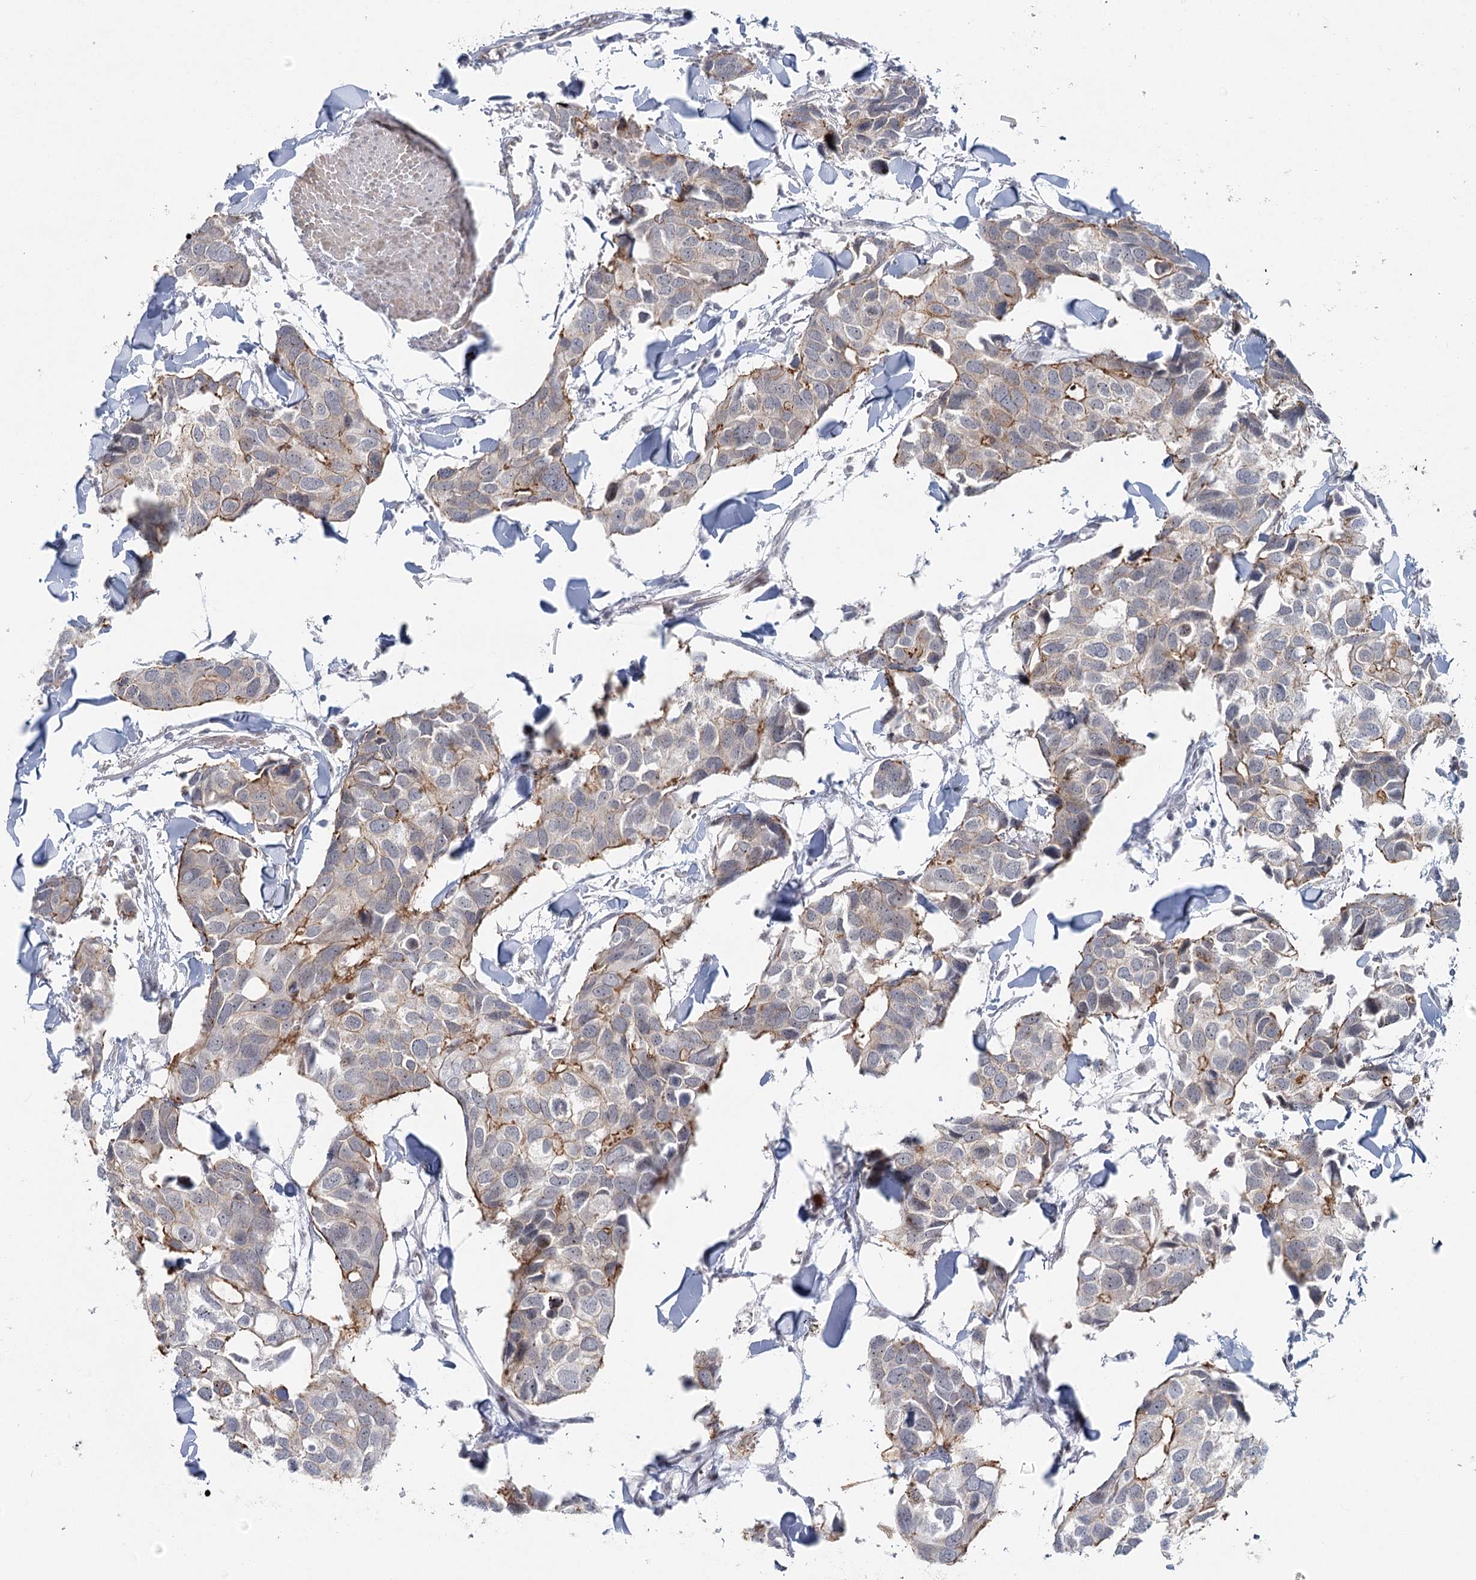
{"staining": {"intensity": "strong", "quantity": "<25%", "location": "cytoplasmic/membranous"}, "tissue": "breast cancer", "cell_type": "Tumor cells", "image_type": "cancer", "snomed": [{"axis": "morphology", "description": "Duct carcinoma"}, {"axis": "topography", "description": "Breast"}], "caption": "Protein analysis of breast cancer (intraductal carcinoma) tissue demonstrates strong cytoplasmic/membranous expression in about <25% of tumor cells.", "gene": "ABHD8", "patient": {"sex": "female", "age": 83}}